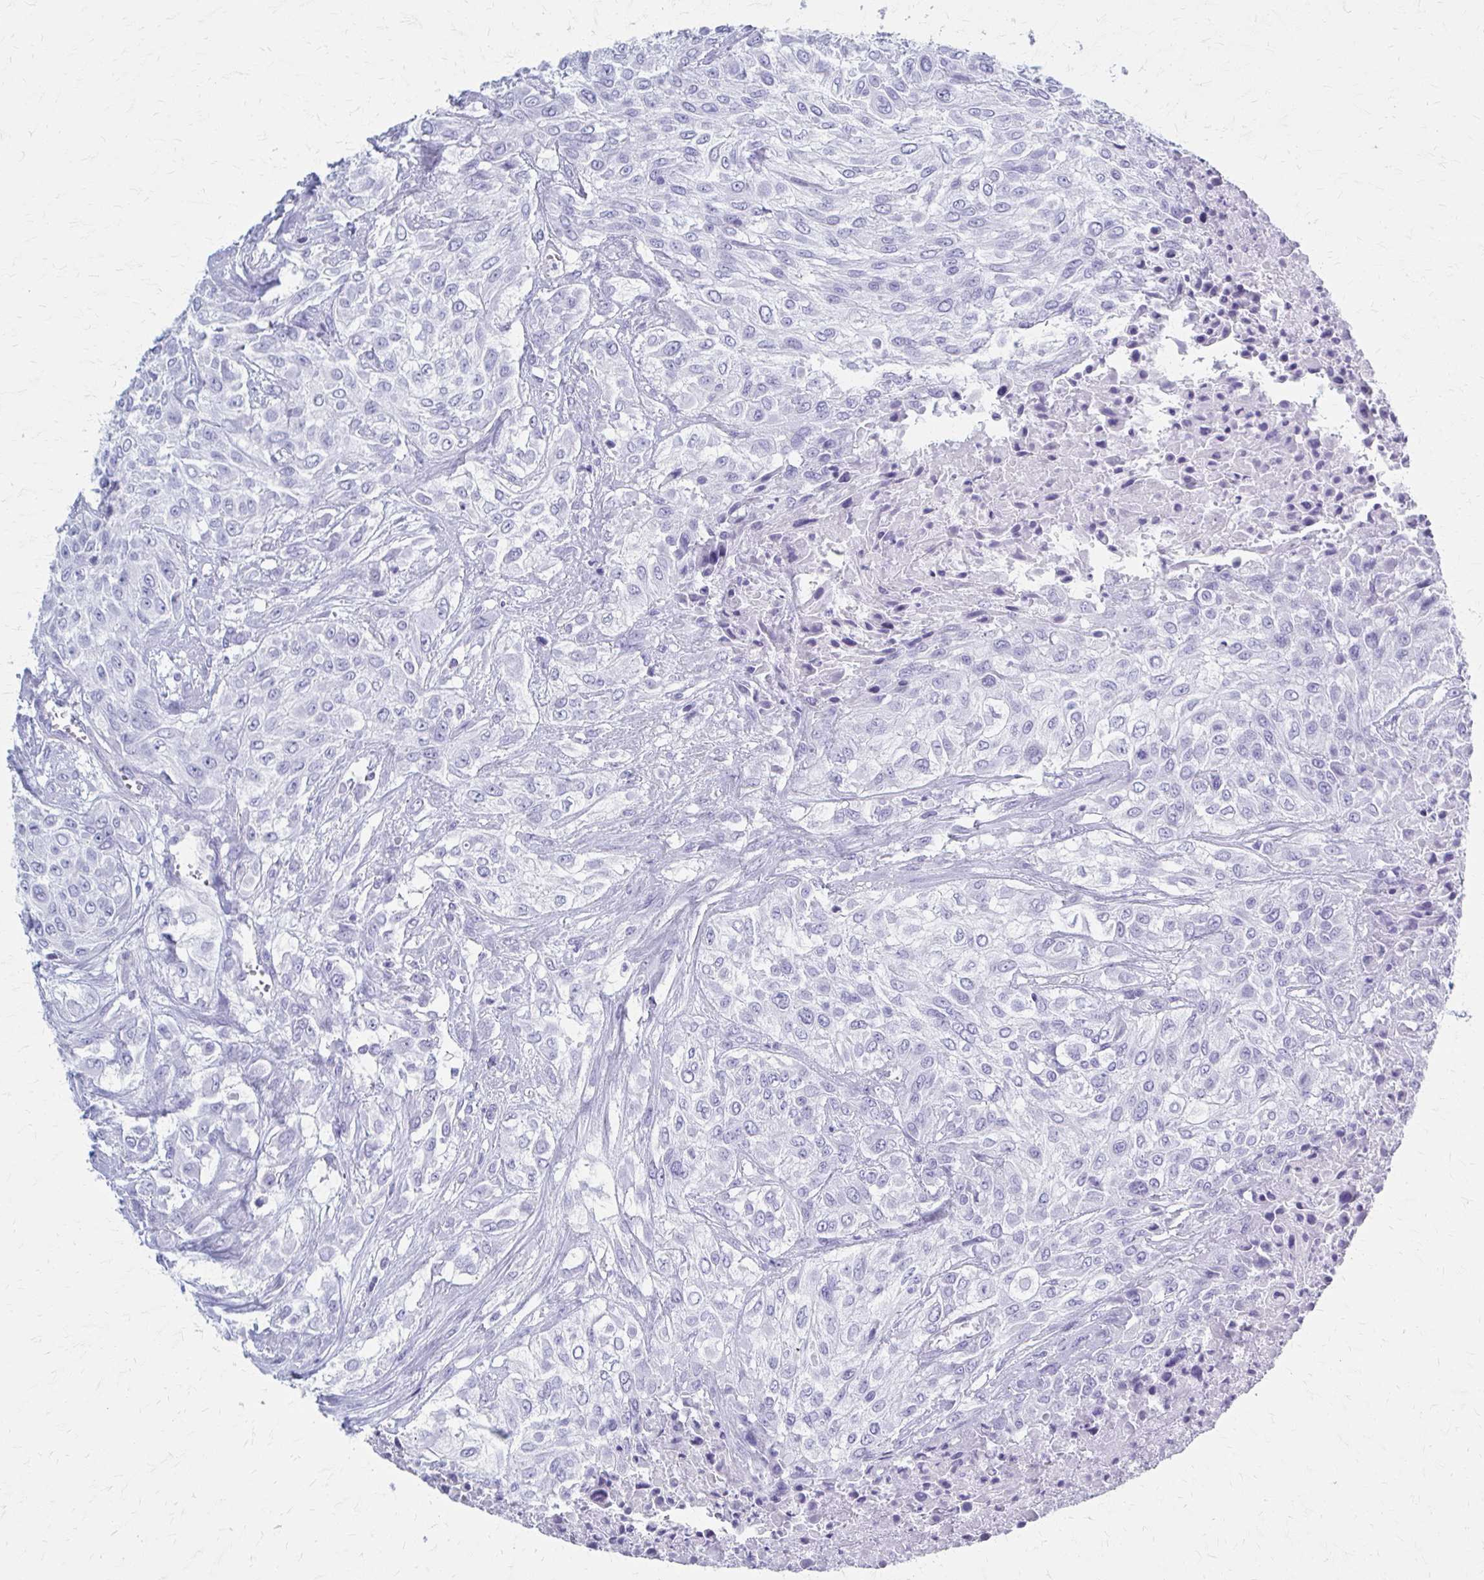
{"staining": {"intensity": "negative", "quantity": "none", "location": "none"}, "tissue": "urothelial cancer", "cell_type": "Tumor cells", "image_type": "cancer", "snomed": [{"axis": "morphology", "description": "Urothelial carcinoma, High grade"}, {"axis": "topography", "description": "Urinary bladder"}], "caption": "Immunohistochemistry of human urothelial cancer displays no positivity in tumor cells. (Immunohistochemistry (ihc), brightfield microscopy, high magnification).", "gene": "CELF5", "patient": {"sex": "male", "age": 57}}